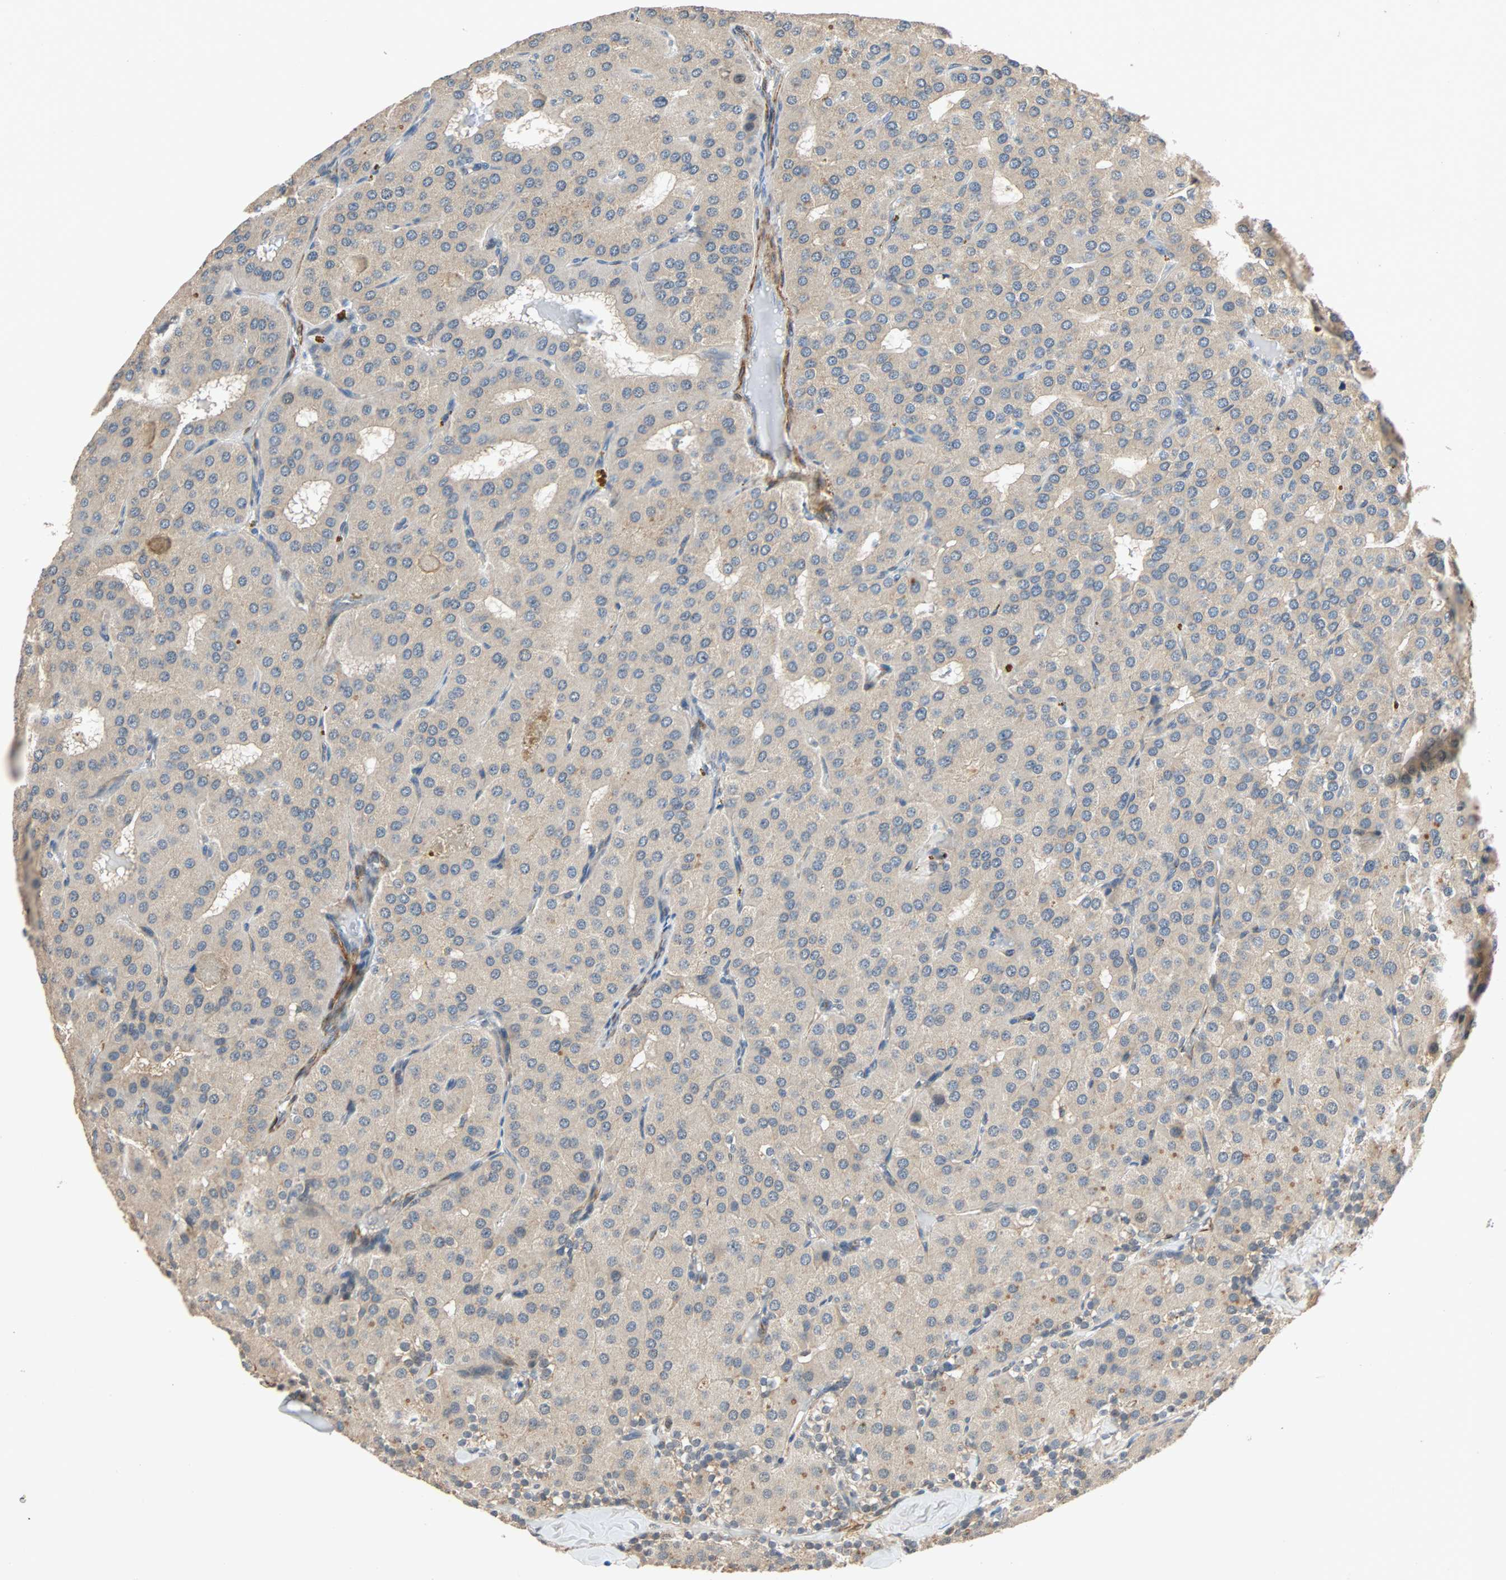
{"staining": {"intensity": "weak", "quantity": ">75%", "location": "cytoplasmic/membranous"}, "tissue": "parathyroid gland", "cell_type": "Glandular cells", "image_type": "normal", "snomed": [{"axis": "morphology", "description": "Normal tissue, NOS"}, {"axis": "morphology", "description": "Adenoma, NOS"}, {"axis": "topography", "description": "Parathyroid gland"}], "caption": "Parathyroid gland stained with DAB IHC displays low levels of weak cytoplasmic/membranous expression in approximately >75% of glandular cells.", "gene": "QSER1", "patient": {"sex": "female", "age": 86}}